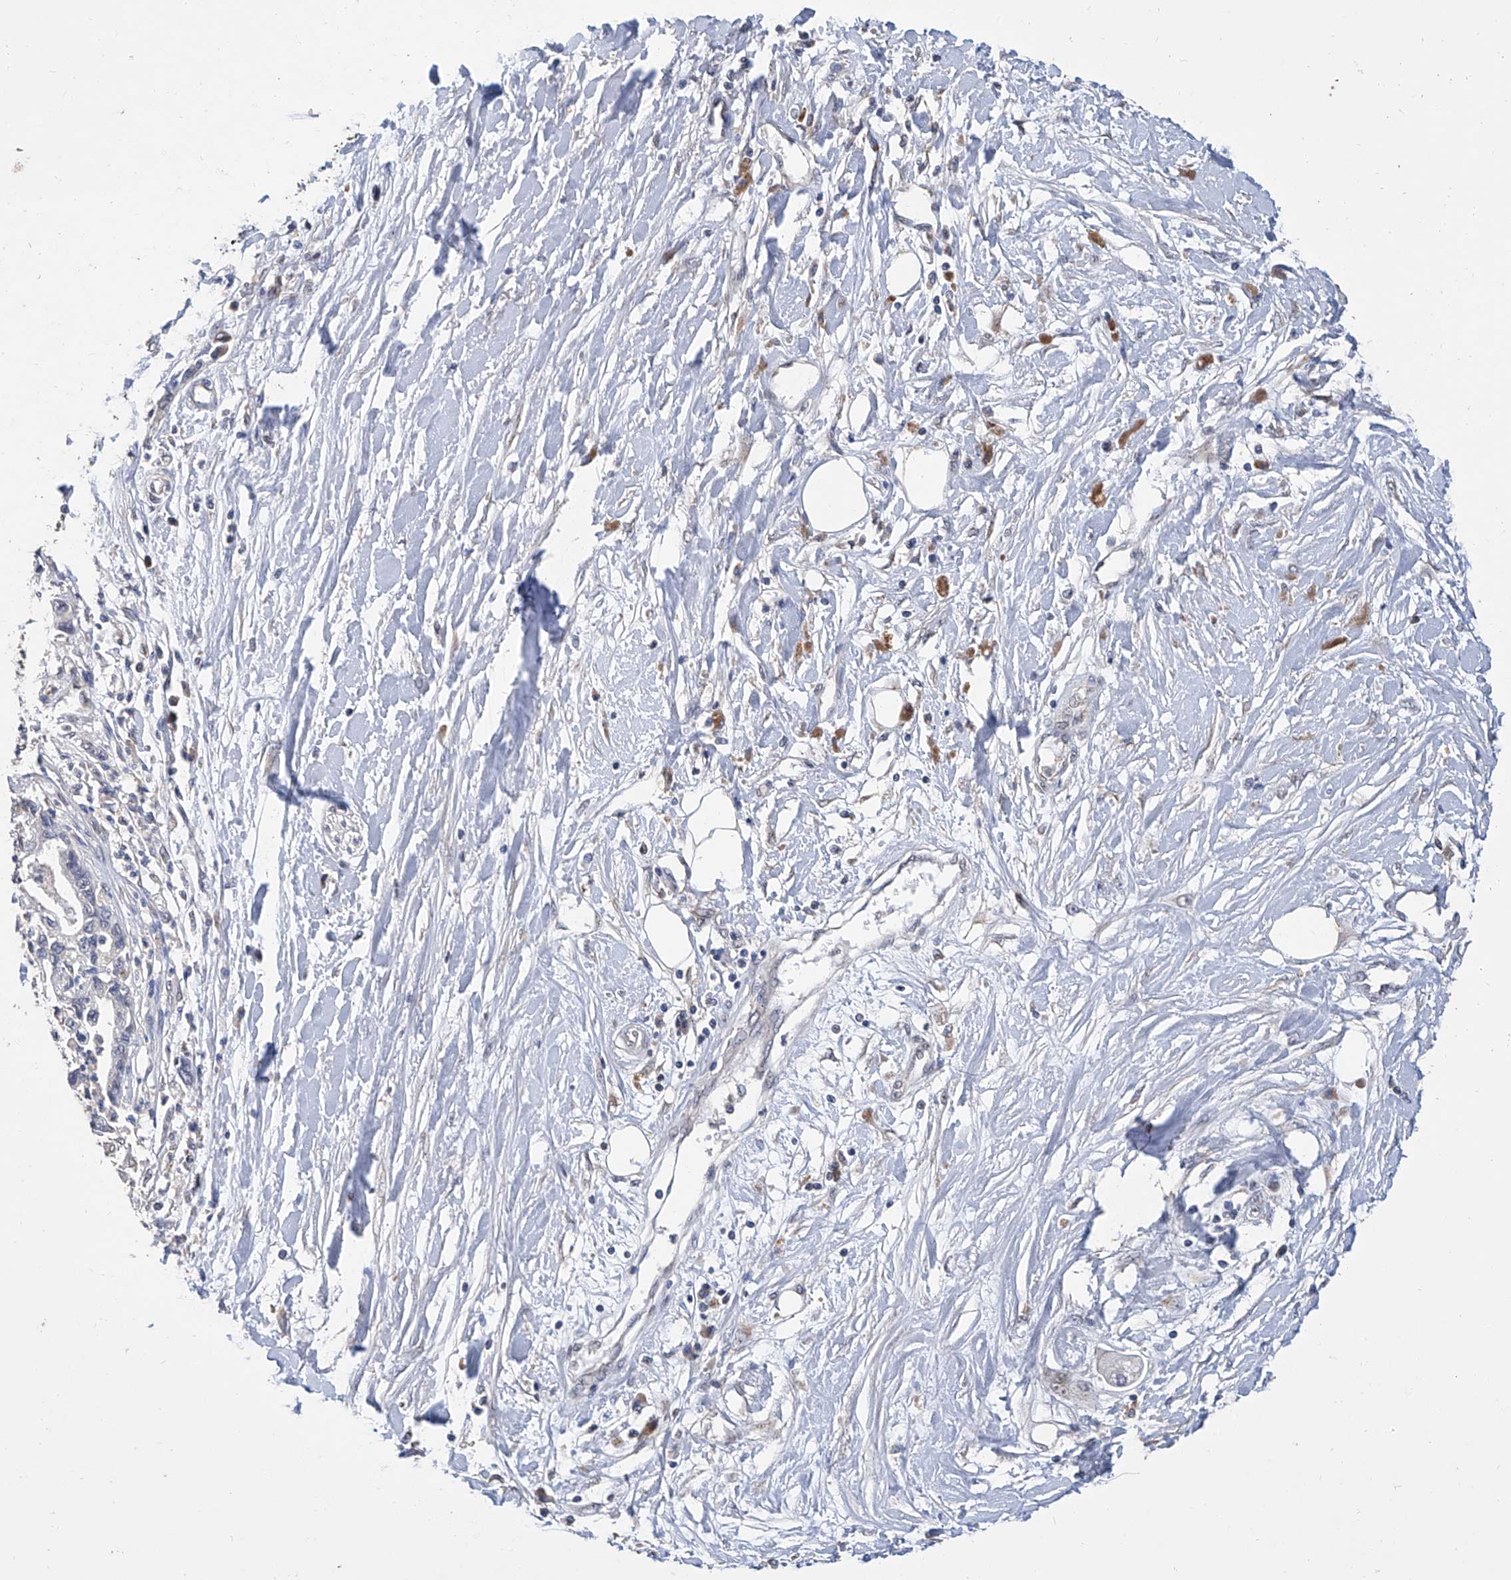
{"staining": {"intensity": "negative", "quantity": "none", "location": "none"}, "tissue": "pancreatic cancer", "cell_type": "Tumor cells", "image_type": "cancer", "snomed": [{"axis": "morphology", "description": "Adenocarcinoma, NOS"}, {"axis": "topography", "description": "Pancreas"}], "caption": "High power microscopy histopathology image of an IHC photomicrograph of pancreatic adenocarcinoma, revealing no significant positivity in tumor cells.", "gene": "GPT", "patient": {"sex": "male", "age": 56}}